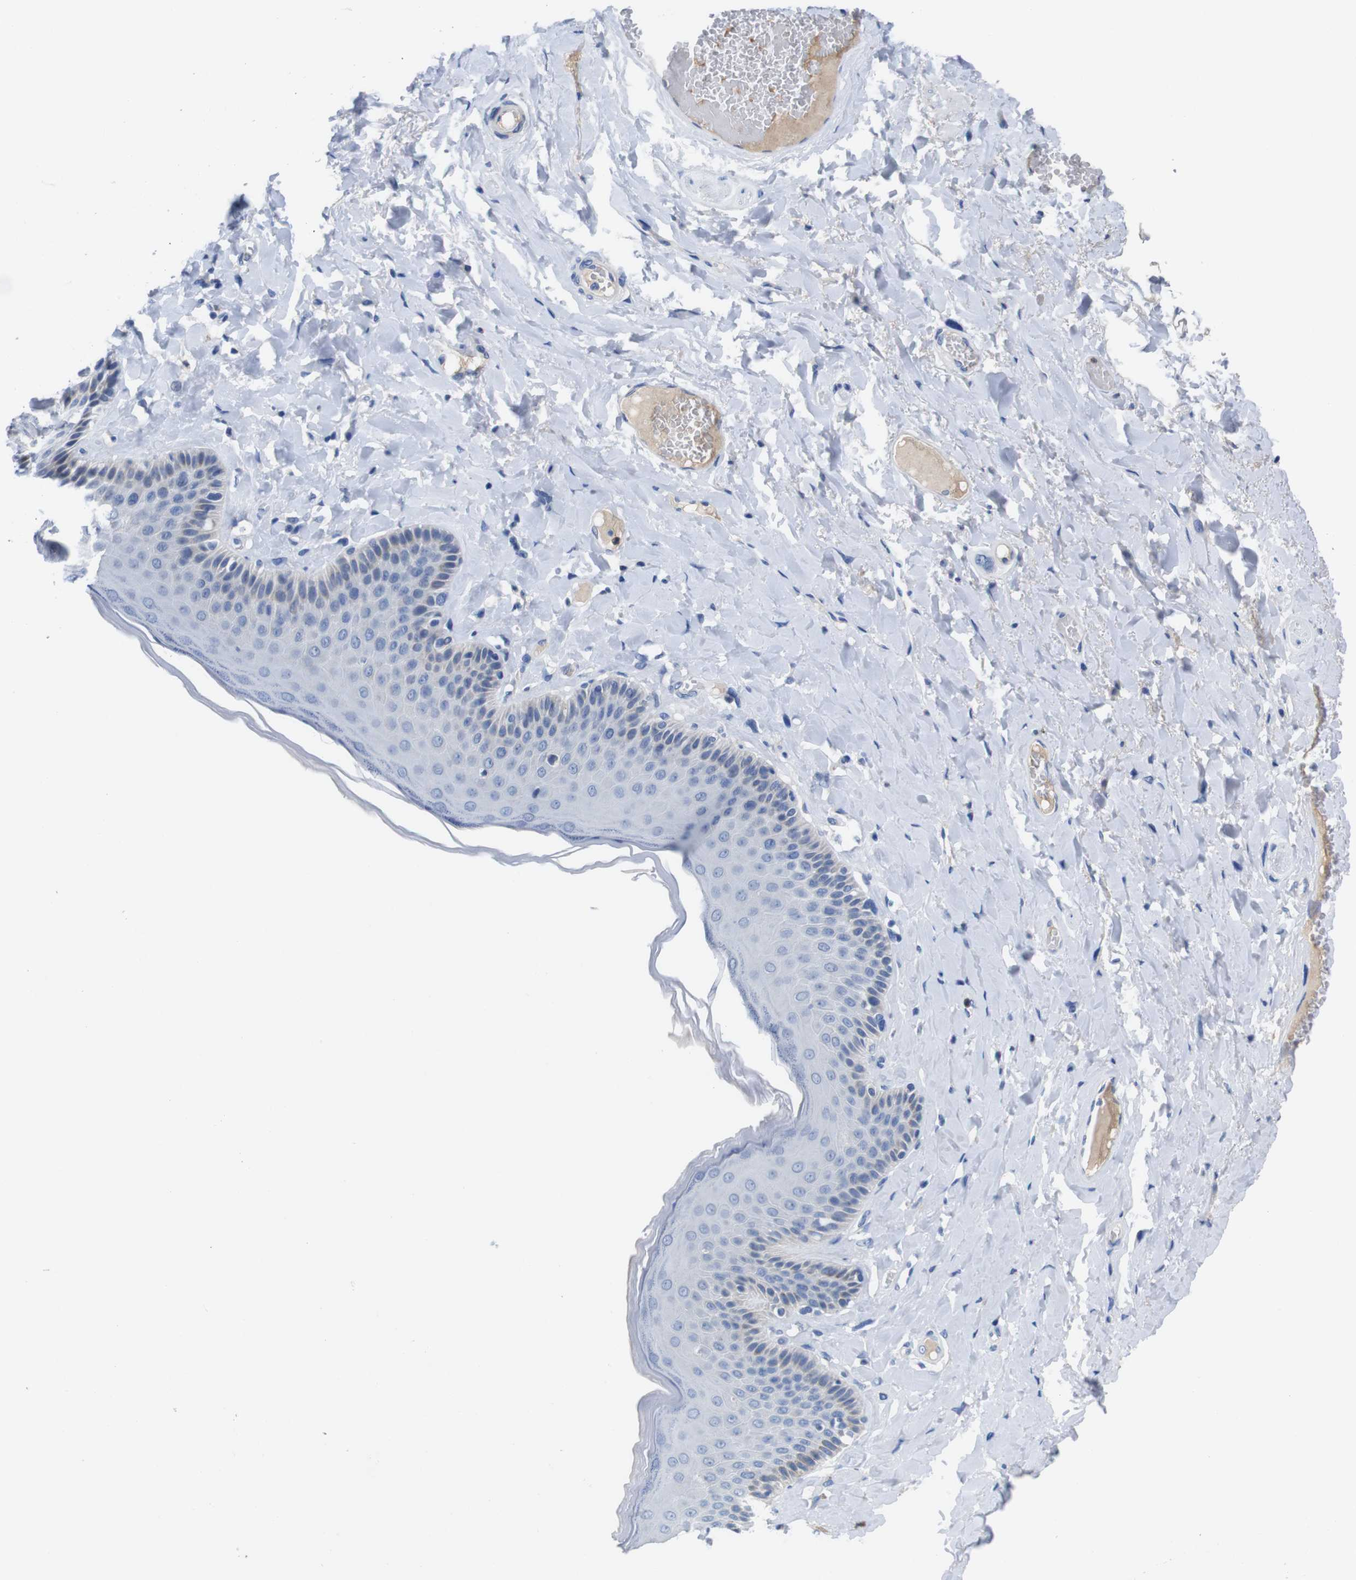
{"staining": {"intensity": "negative", "quantity": "none", "location": "none"}, "tissue": "skin", "cell_type": "Epidermal cells", "image_type": "normal", "snomed": [{"axis": "morphology", "description": "Normal tissue, NOS"}, {"axis": "topography", "description": "Anal"}], "caption": "An immunohistochemistry (IHC) photomicrograph of normal skin is shown. There is no staining in epidermal cells of skin. (DAB (3,3'-diaminobenzidine) IHC, high magnification).", "gene": "C1RL", "patient": {"sex": "male", "age": 69}}